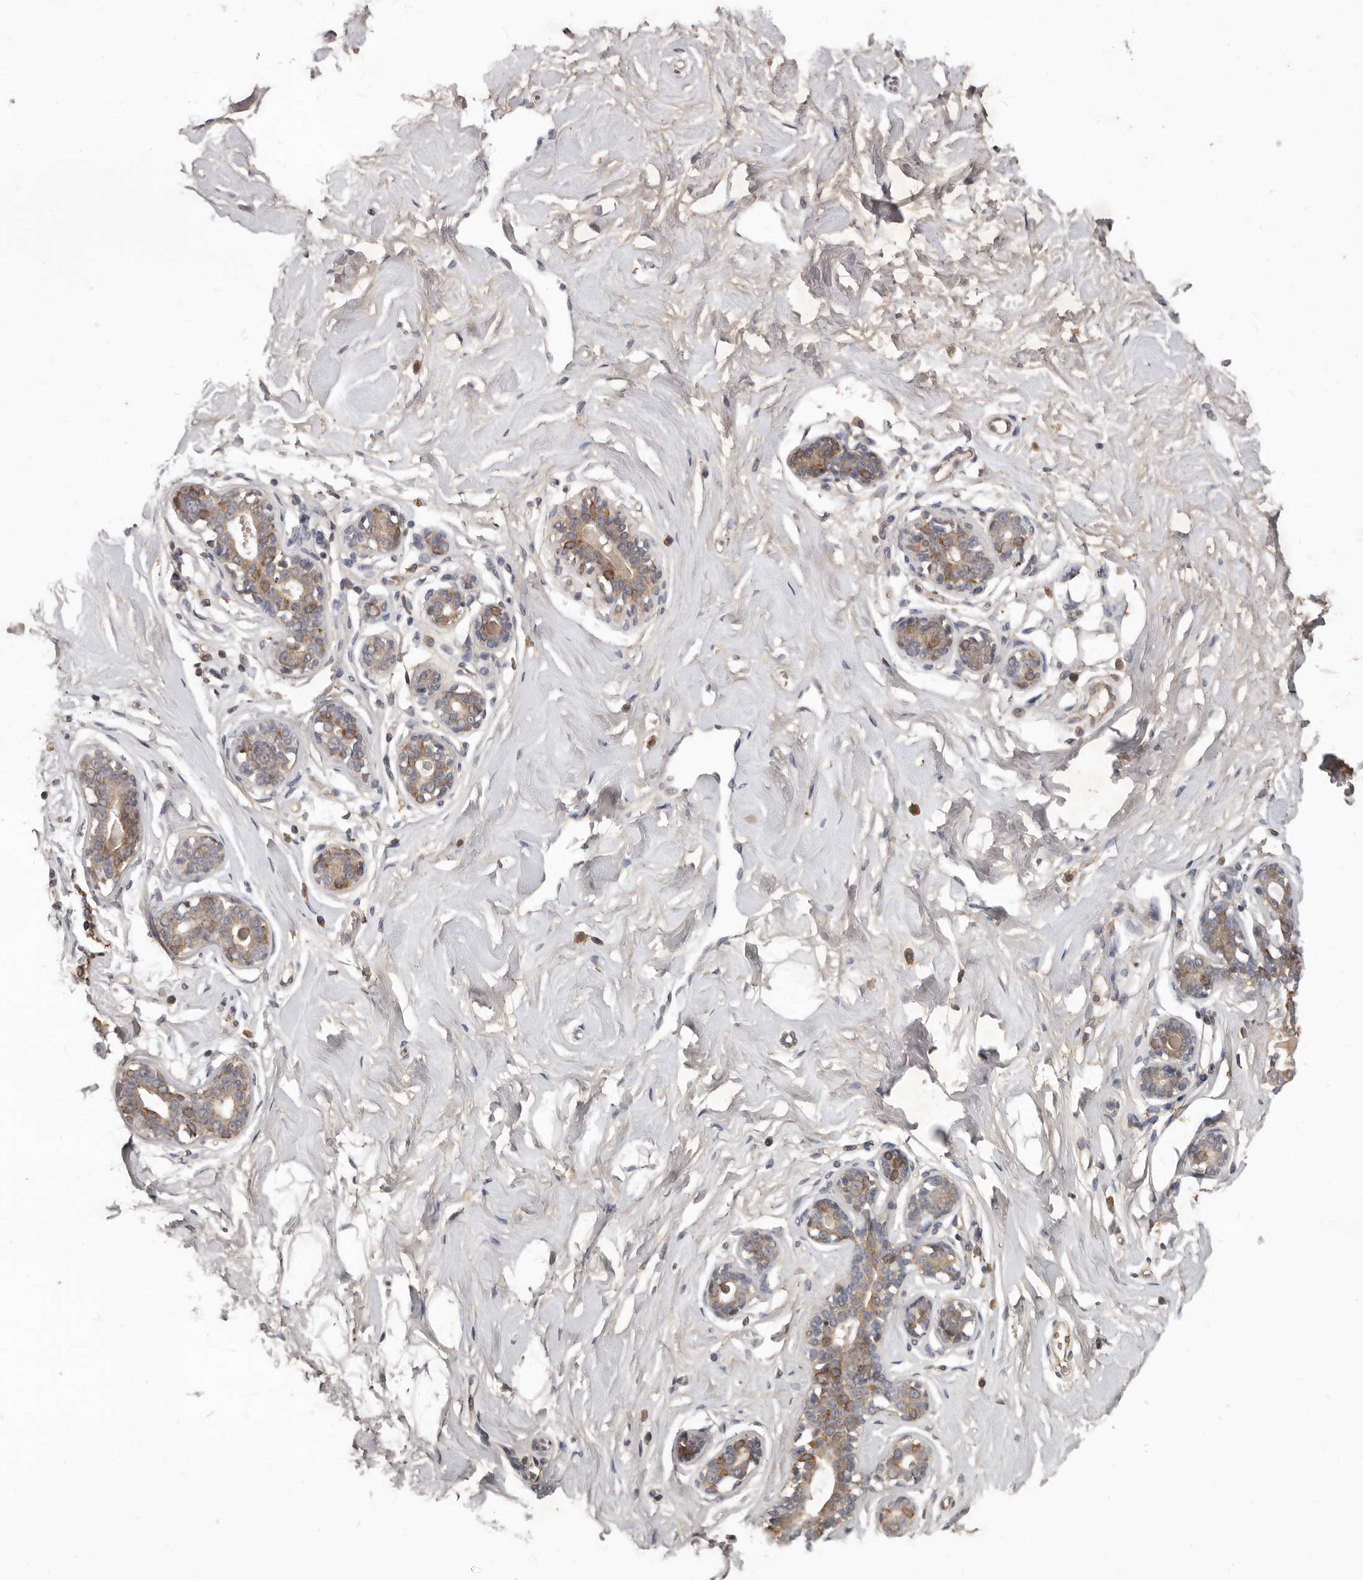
{"staining": {"intensity": "negative", "quantity": "none", "location": "none"}, "tissue": "breast", "cell_type": "Adipocytes", "image_type": "normal", "snomed": [{"axis": "morphology", "description": "Normal tissue, NOS"}, {"axis": "morphology", "description": "Adenoma, NOS"}, {"axis": "topography", "description": "Breast"}], "caption": "Immunohistochemistry micrograph of benign human breast stained for a protein (brown), which shows no positivity in adipocytes. (DAB IHC with hematoxylin counter stain).", "gene": "NMUR1", "patient": {"sex": "female", "age": 23}}